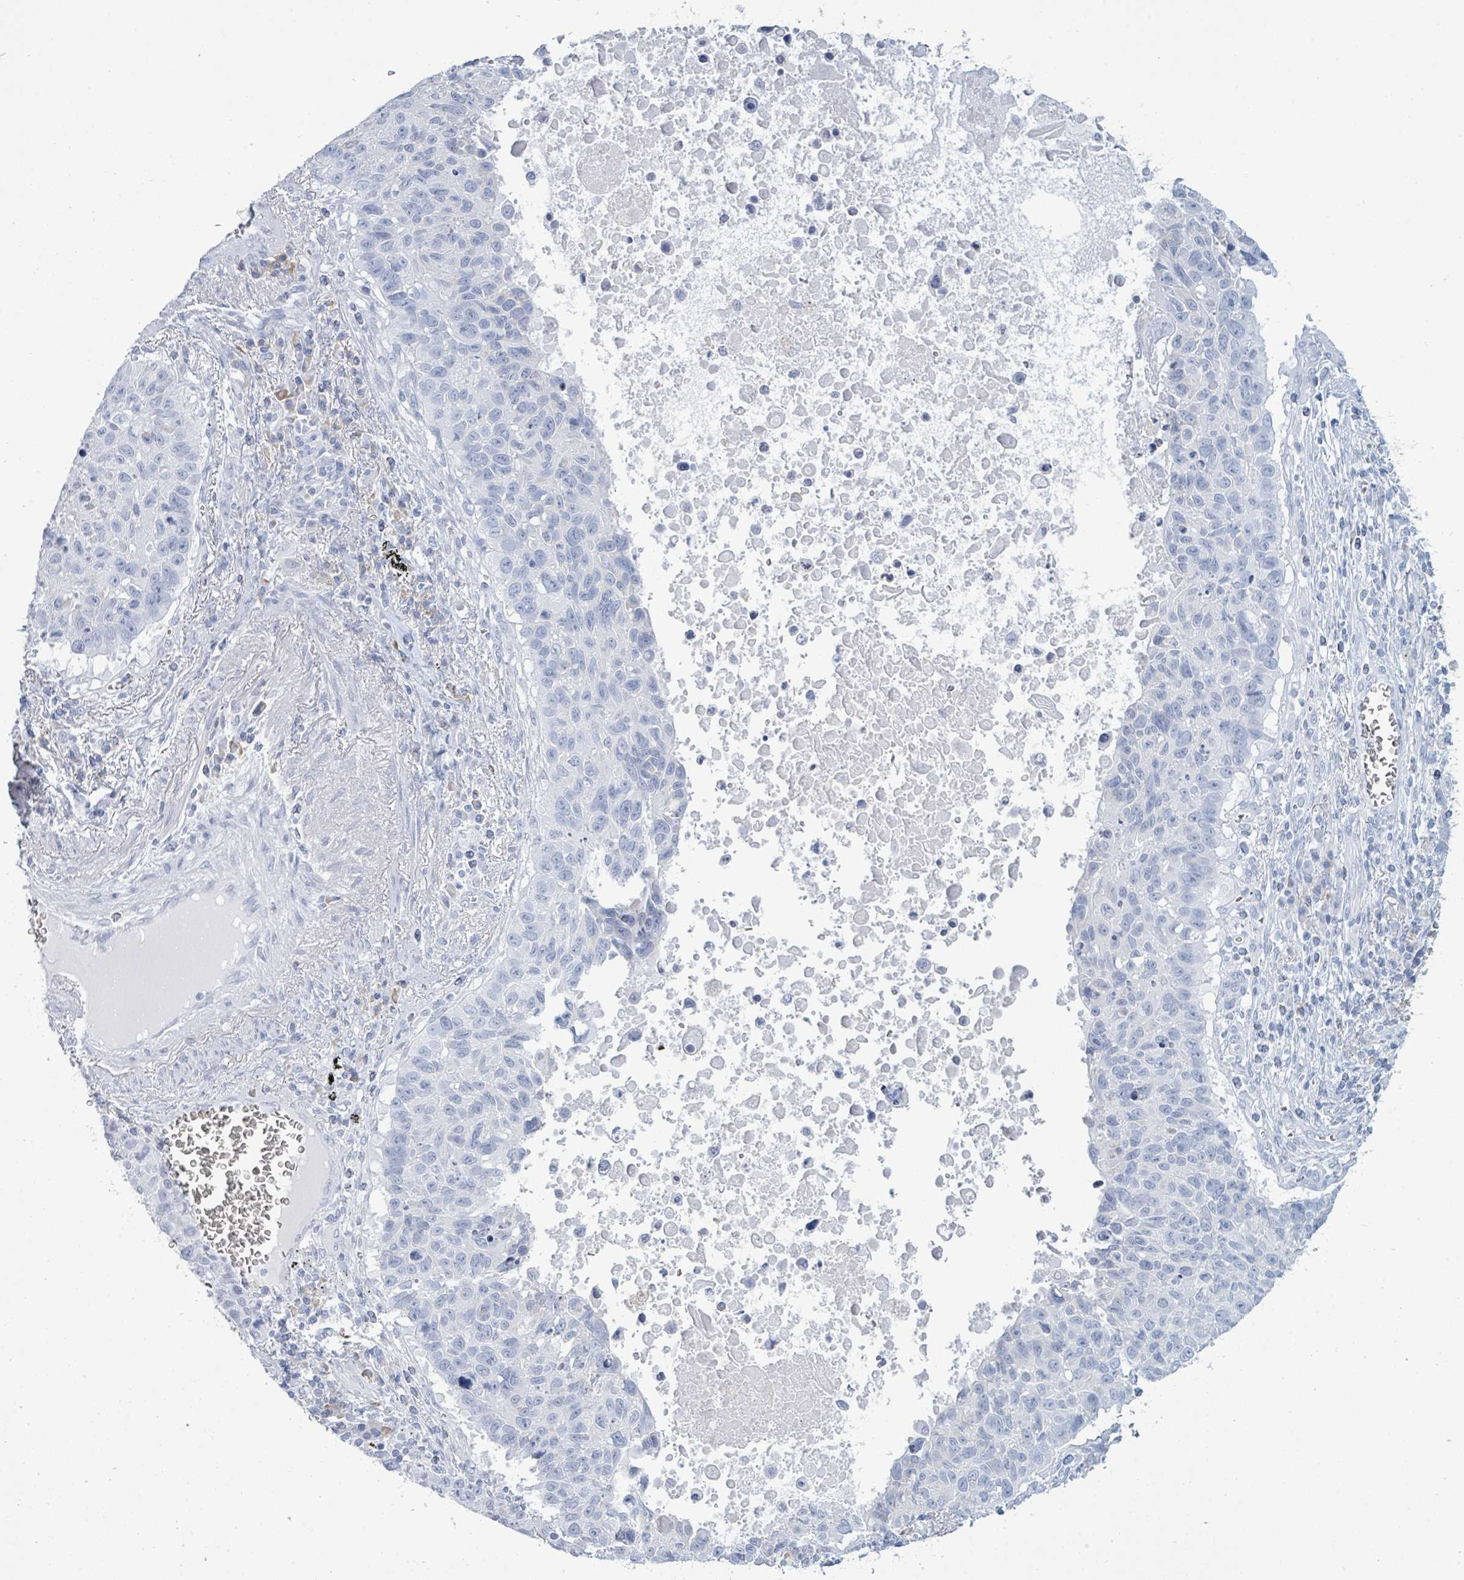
{"staining": {"intensity": "negative", "quantity": "none", "location": "none"}, "tissue": "lung cancer", "cell_type": "Tumor cells", "image_type": "cancer", "snomed": [{"axis": "morphology", "description": "Squamous cell carcinoma, NOS"}, {"axis": "topography", "description": "Lung"}], "caption": "DAB immunohistochemical staining of lung squamous cell carcinoma reveals no significant positivity in tumor cells. The staining was performed using DAB to visualize the protein expression in brown, while the nuclei were stained in blue with hematoxylin (Magnification: 20x).", "gene": "PGA3", "patient": {"sex": "male", "age": 66}}